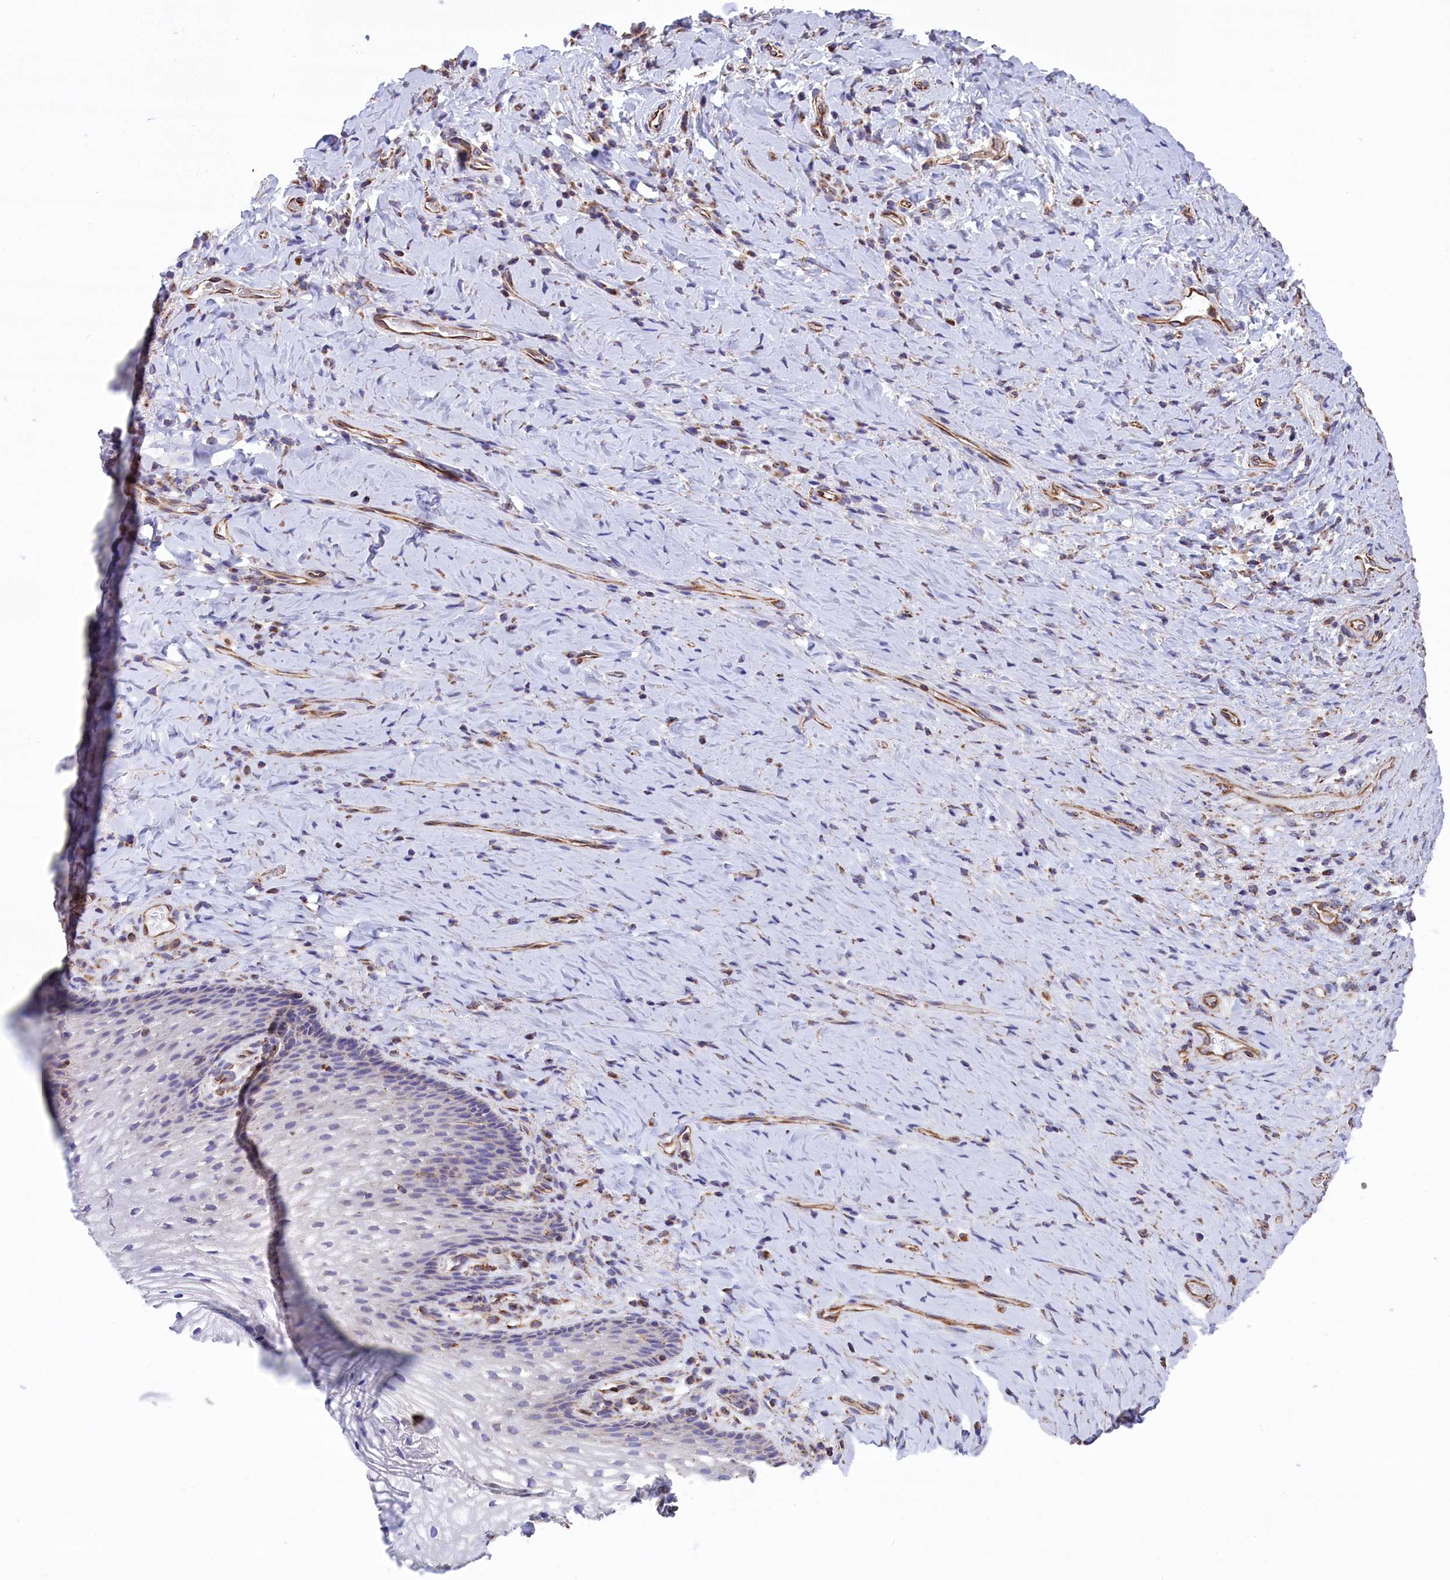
{"staining": {"intensity": "negative", "quantity": "none", "location": "none"}, "tissue": "vagina", "cell_type": "Squamous epithelial cells", "image_type": "normal", "snomed": [{"axis": "morphology", "description": "Normal tissue, NOS"}, {"axis": "topography", "description": "Vagina"}], "caption": "A high-resolution image shows IHC staining of benign vagina, which demonstrates no significant positivity in squamous epithelial cells.", "gene": "GATB", "patient": {"sex": "female", "age": 60}}